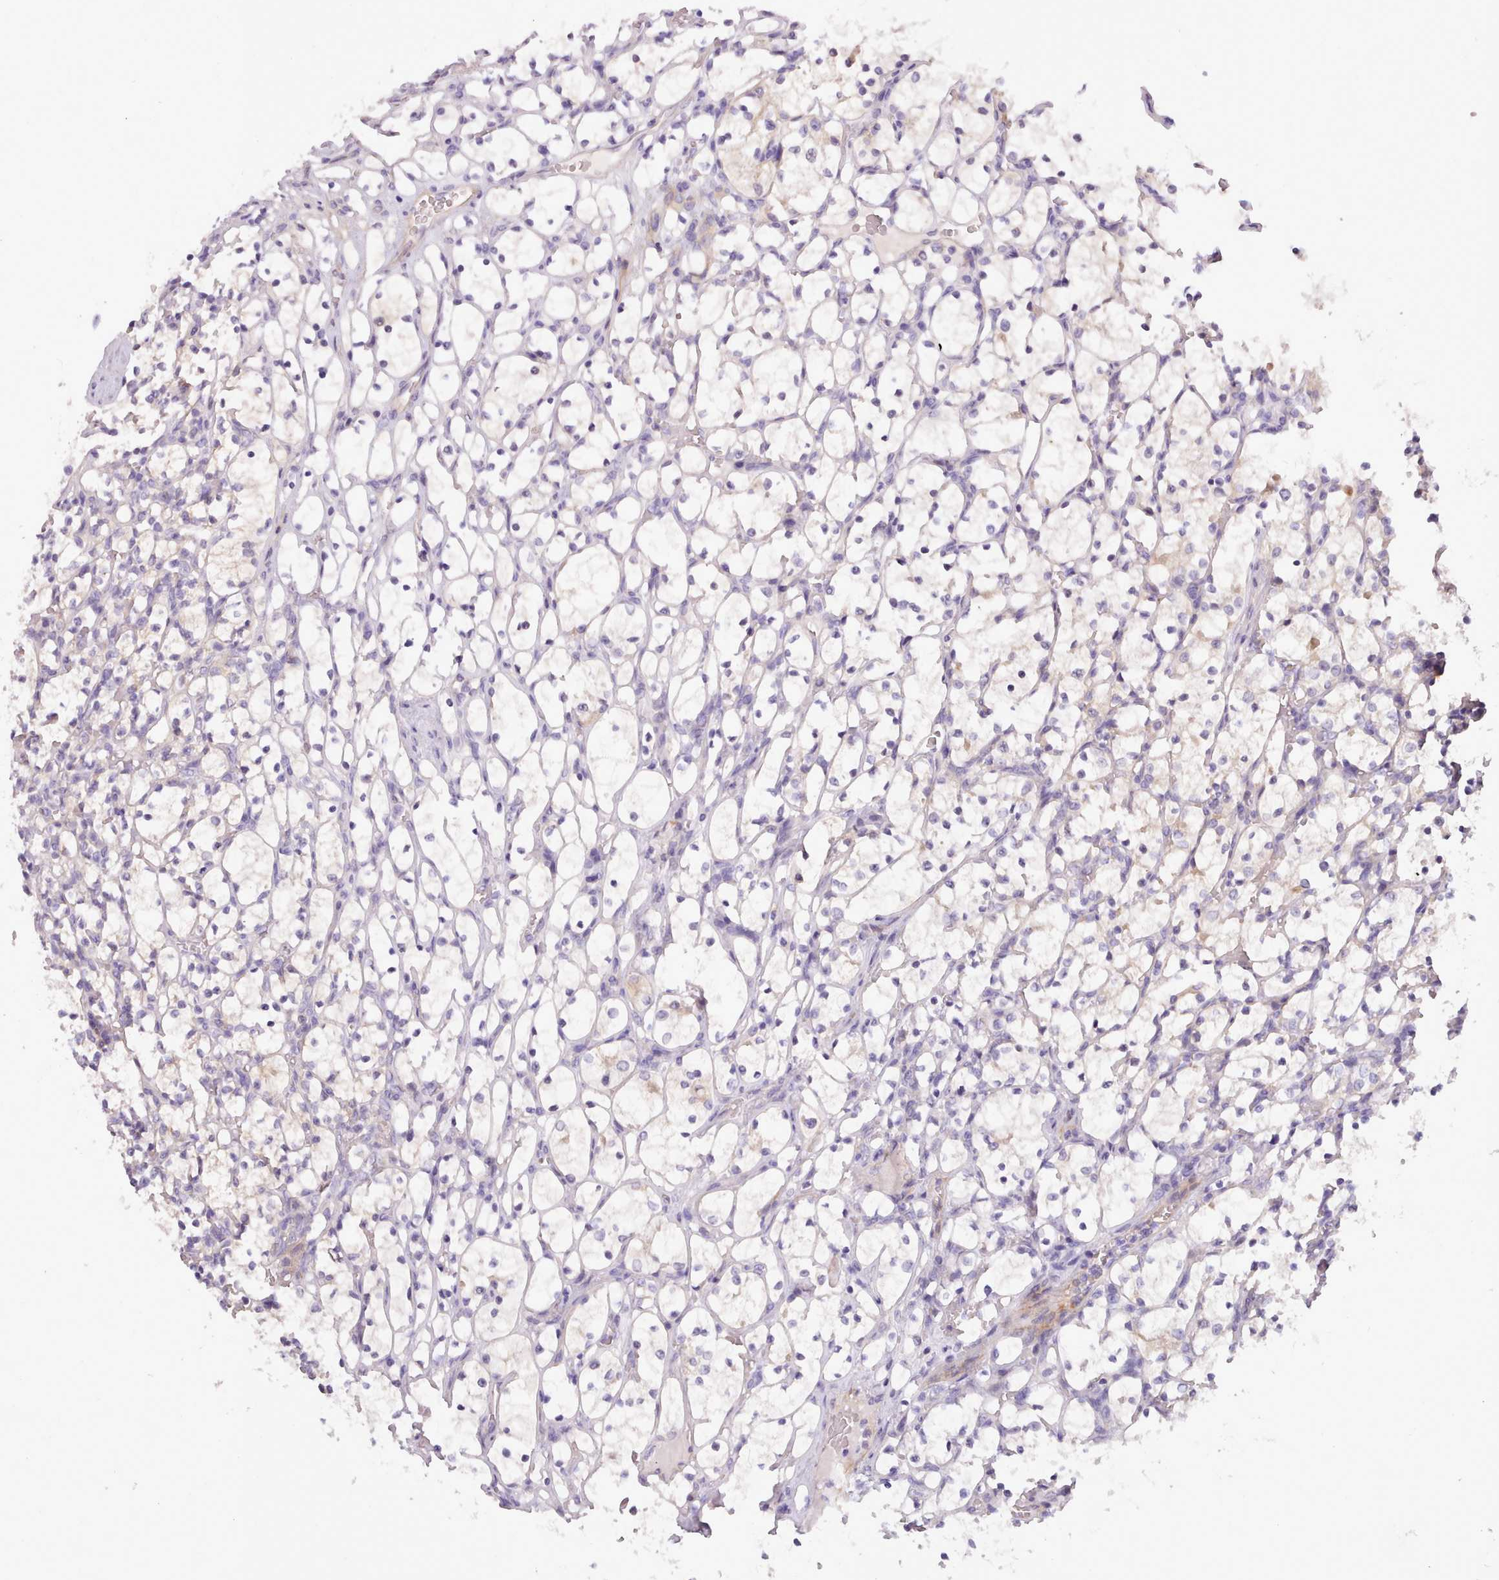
{"staining": {"intensity": "negative", "quantity": "none", "location": "none"}, "tissue": "renal cancer", "cell_type": "Tumor cells", "image_type": "cancer", "snomed": [{"axis": "morphology", "description": "Adenocarcinoma, NOS"}, {"axis": "topography", "description": "Kidney"}], "caption": "Photomicrograph shows no significant protein positivity in tumor cells of renal cancer (adenocarcinoma). (Immunohistochemistry, brightfield microscopy, high magnification).", "gene": "CYP2A13", "patient": {"sex": "female", "age": 69}}